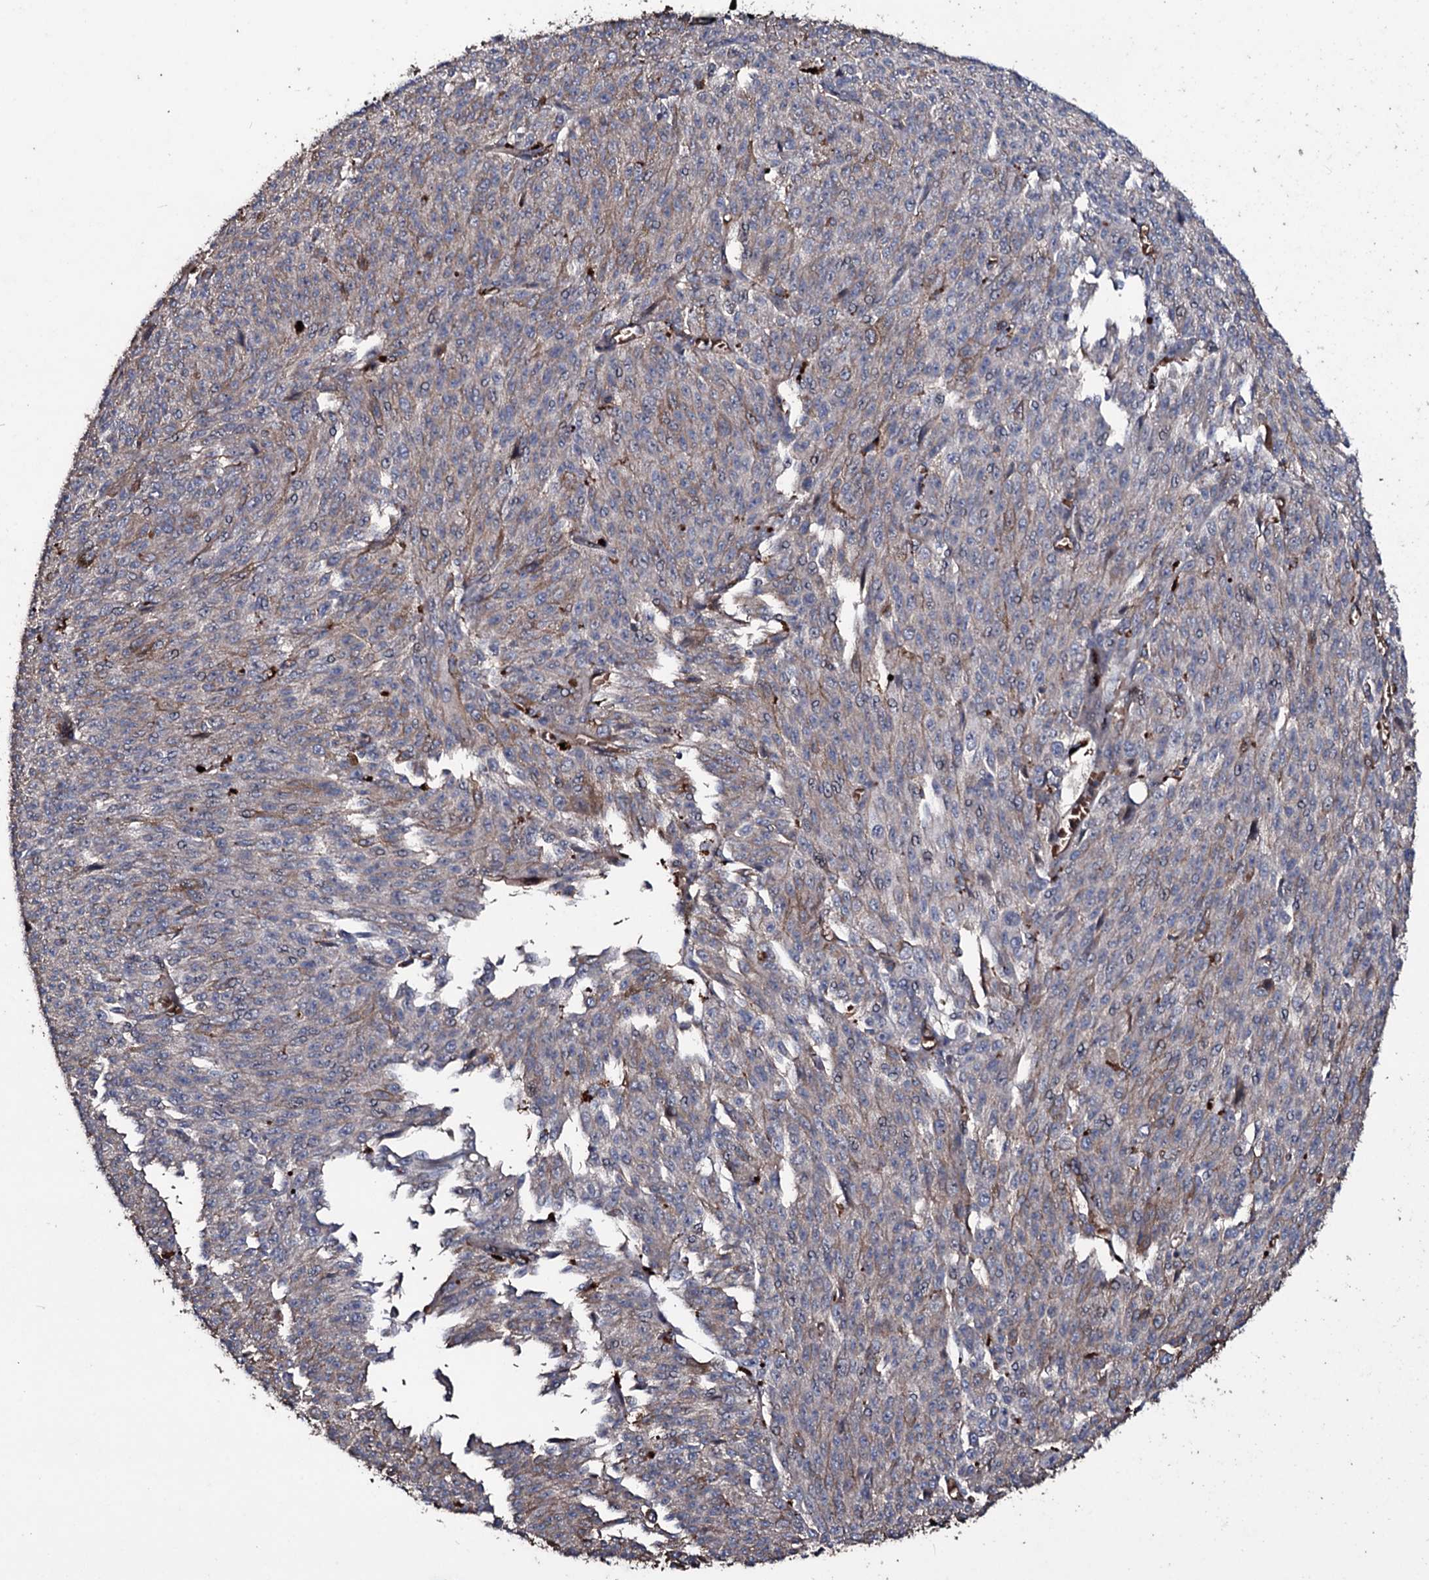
{"staining": {"intensity": "weak", "quantity": "<25%", "location": "cytoplasmic/membranous"}, "tissue": "melanoma", "cell_type": "Tumor cells", "image_type": "cancer", "snomed": [{"axis": "morphology", "description": "Malignant melanoma, NOS"}, {"axis": "topography", "description": "Skin"}], "caption": "Immunohistochemistry photomicrograph of human melanoma stained for a protein (brown), which demonstrates no staining in tumor cells.", "gene": "ZSWIM8", "patient": {"sex": "female", "age": 52}}